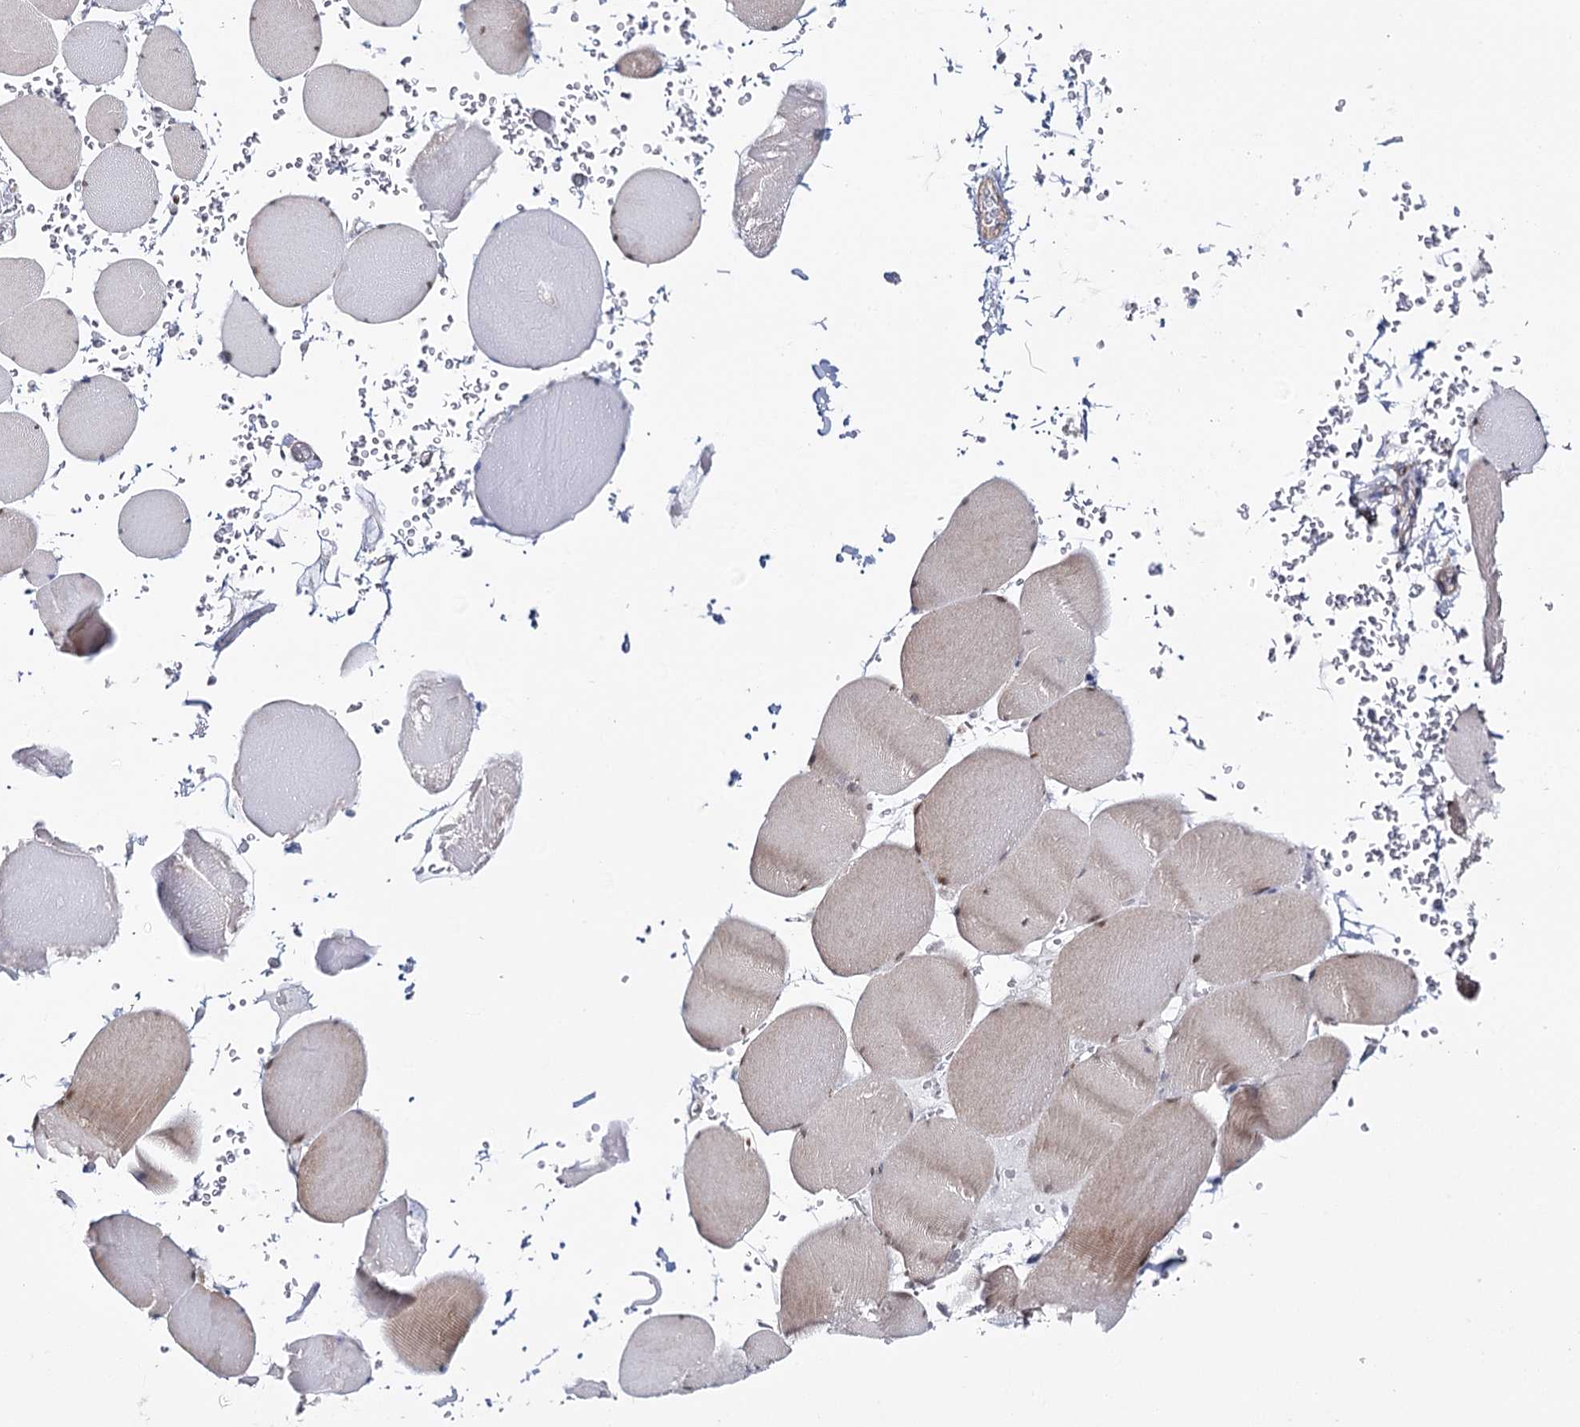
{"staining": {"intensity": "moderate", "quantity": "25%-75%", "location": "cytoplasmic/membranous,nuclear"}, "tissue": "skeletal muscle", "cell_type": "Myocytes", "image_type": "normal", "snomed": [{"axis": "morphology", "description": "Normal tissue, NOS"}, {"axis": "topography", "description": "Skeletal muscle"}, {"axis": "topography", "description": "Head-Neck"}], "caption": "Immunohistochemical staining of normal skeletal muscle reveals 25%-75% levels of moderate cytoplasmic/membranous,nuclear protein staining in approximately 25%-75% of myocytes.", "gene": "ZC3H8", "patient": {"sex": "male", "age": 66}}